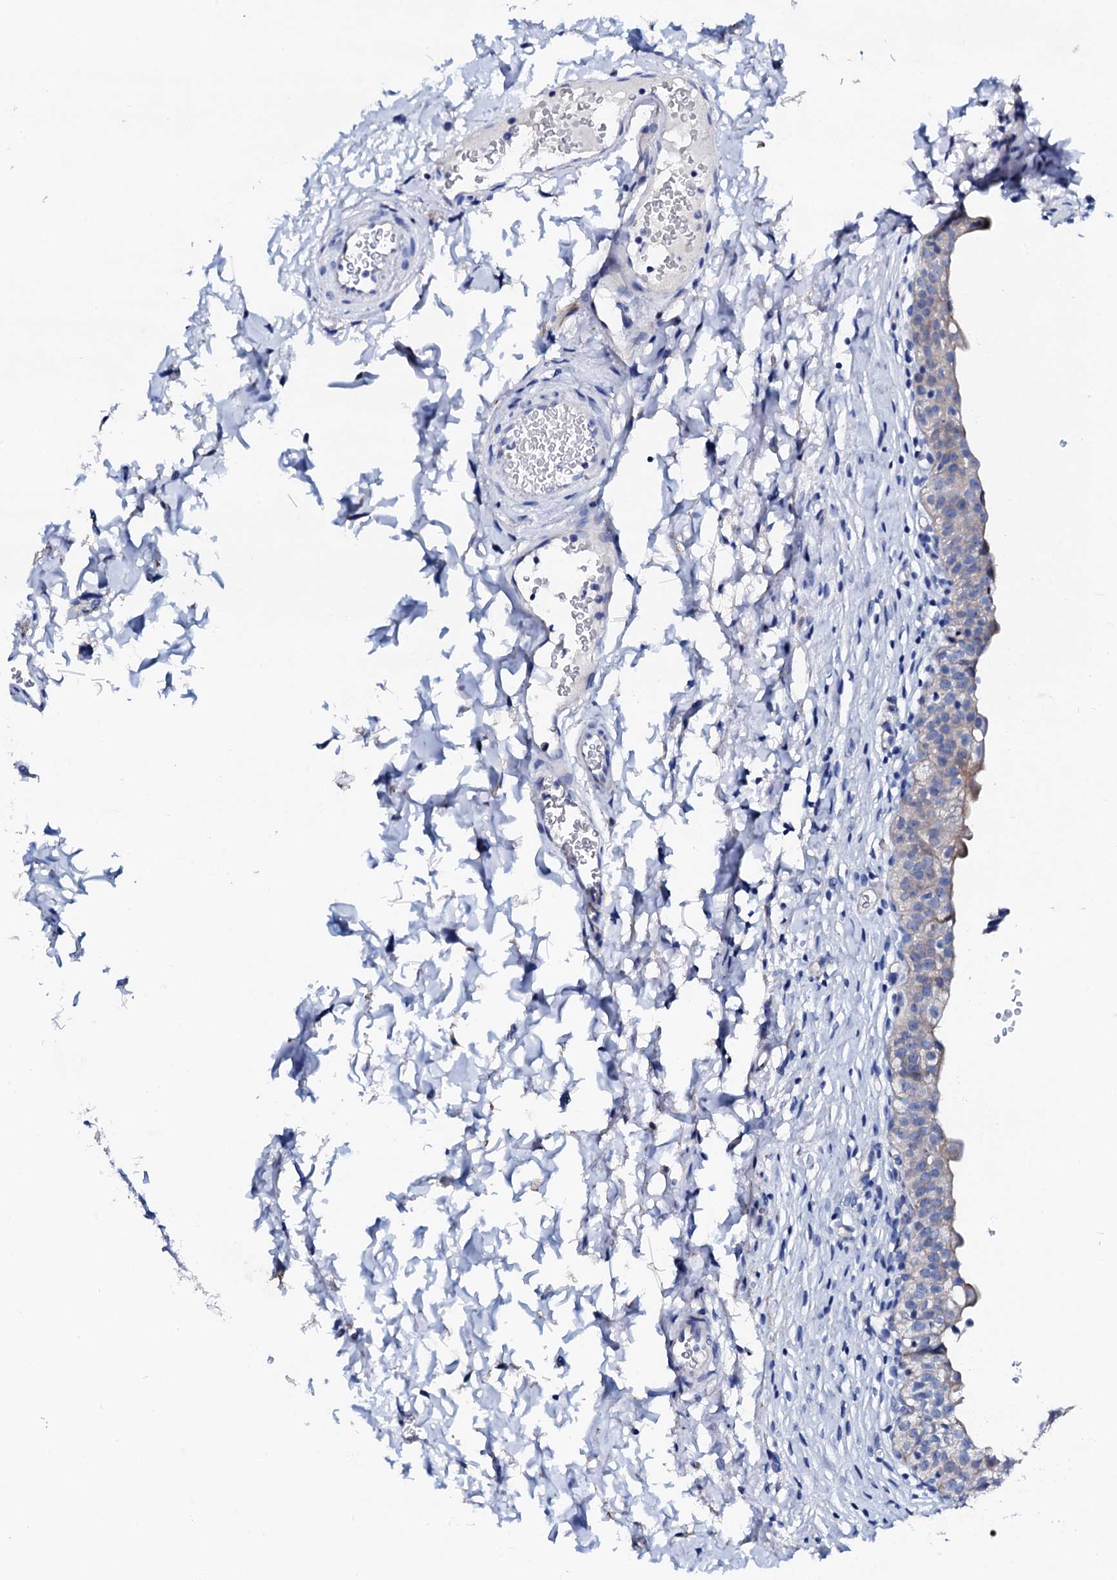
{"staining": {"intensity": "negative", "quantity": "none", "location": "none"}, "tissue": "urinary bladder", "cell_type": "Urothelial cells", "image_type": "normal", "snomed": [{"axis": "morphology", "description": "Normal tissue, NOS"}, {"axis": "topography", "description": "Urinary bladder"}], "caption": "DAB (3,3'-diaminobenzidine) immunohistochemical staining of benign urinary bladder shows no significant expression in urothelial cells. The staining is performed using DAB brown chromogen with nuclei counter-stained in using hematoxylin.", "gene": "TRDN", "patient": {"sex": "male", "age": 55}}